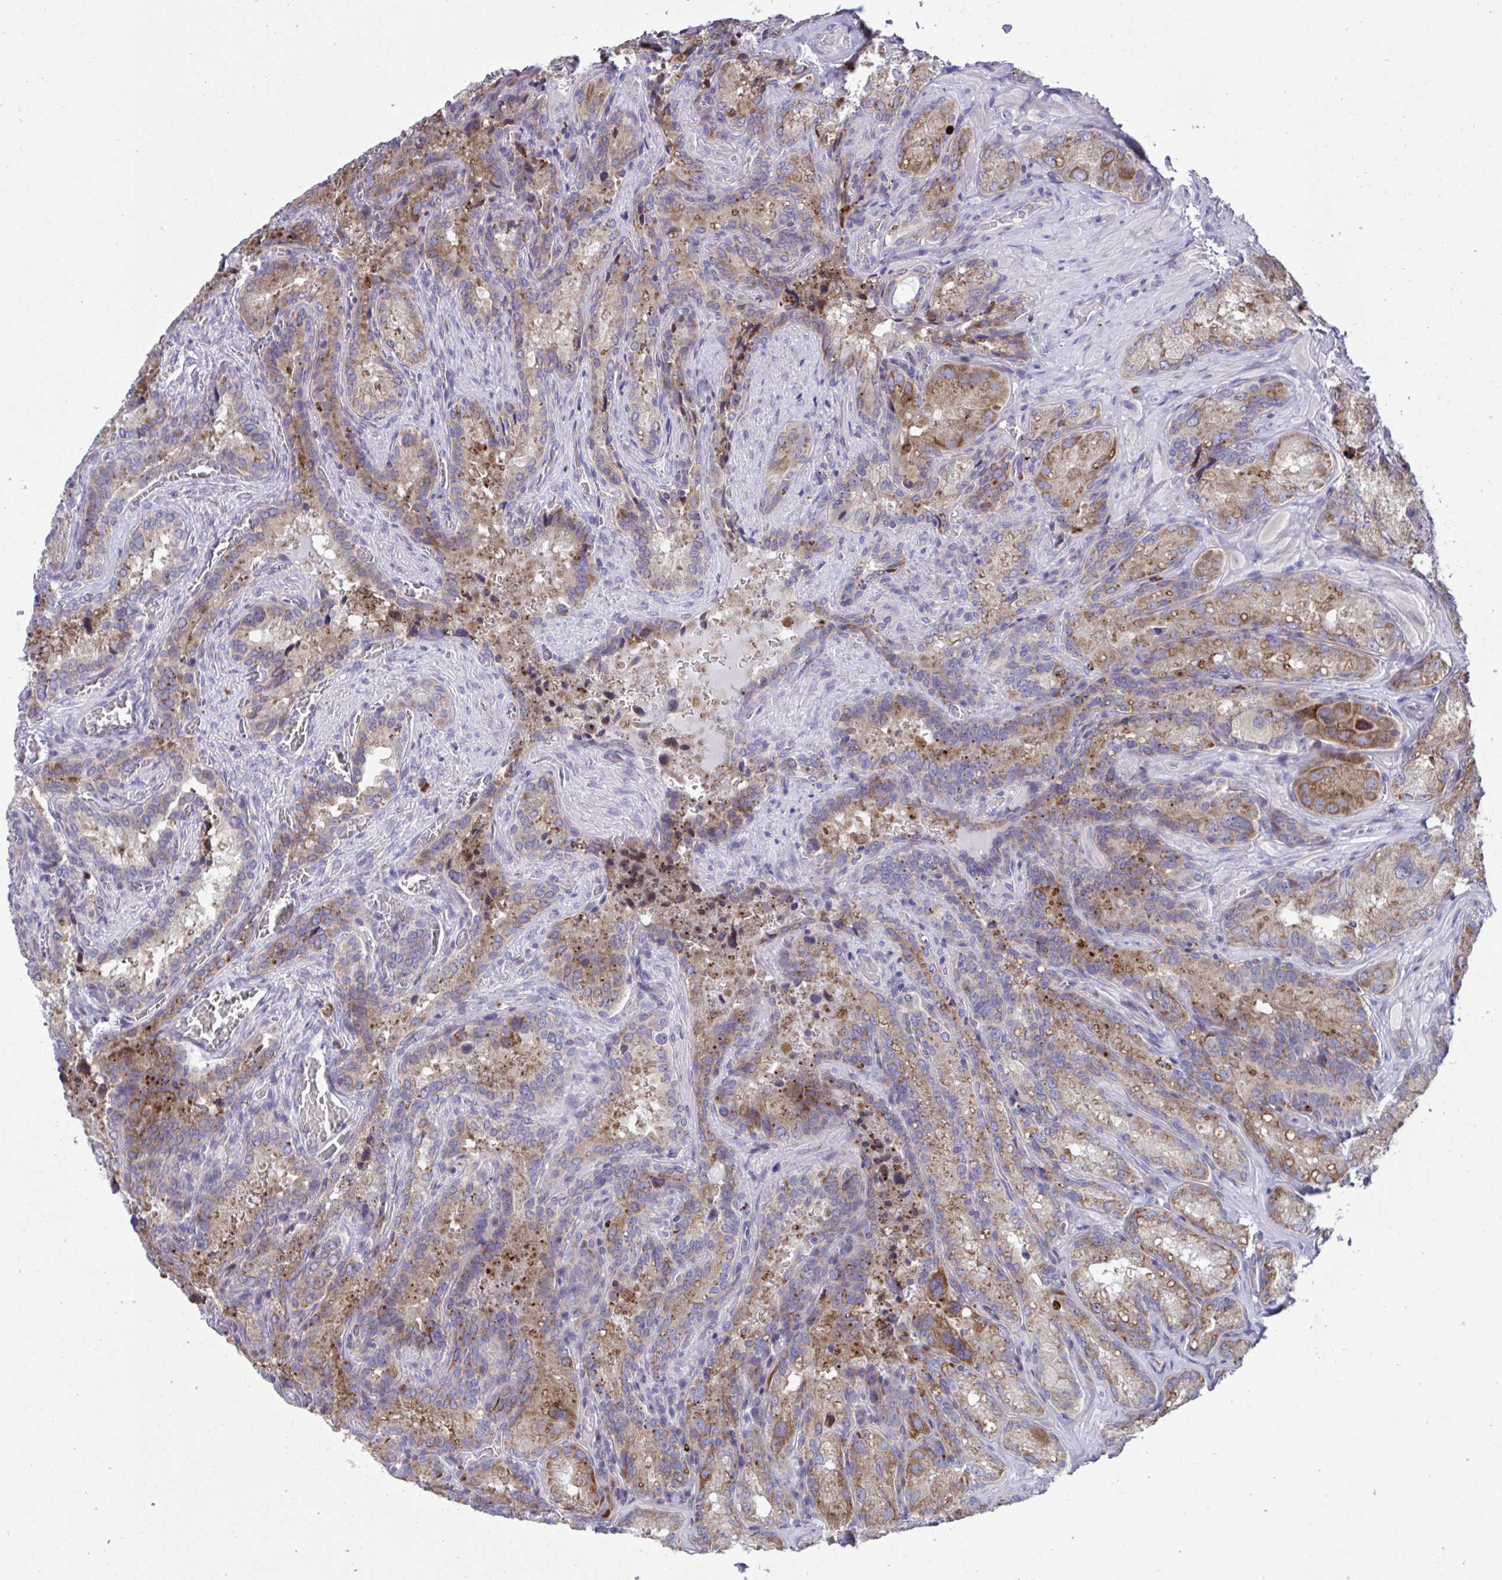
{"staining": {"intensity": "moderate", "quantity": ">75%", "location": "cytoplasmic/membranous"}, "tissue": "seminal vesicle", "cell_type": "Glandular cells", "image_type": "normal", "snomed": [{"axis": "morphology", "description": "Normal tissue, NOS"}, {"axis": "topography", "description": "Seminal veicle"}], "caption": "The immunohistochemical stain highlights moderate cytoplasmic/membranous positivity in glandular cells of normal seminal vesicle. Using DAB (3,3'-diaminobenzidine) (brown) and hematoxylin (blue) stains, captured at high magnification using brightfield microscopy.", "gene": "RPS15", "patient": {"sex": "male", "age": 47}}